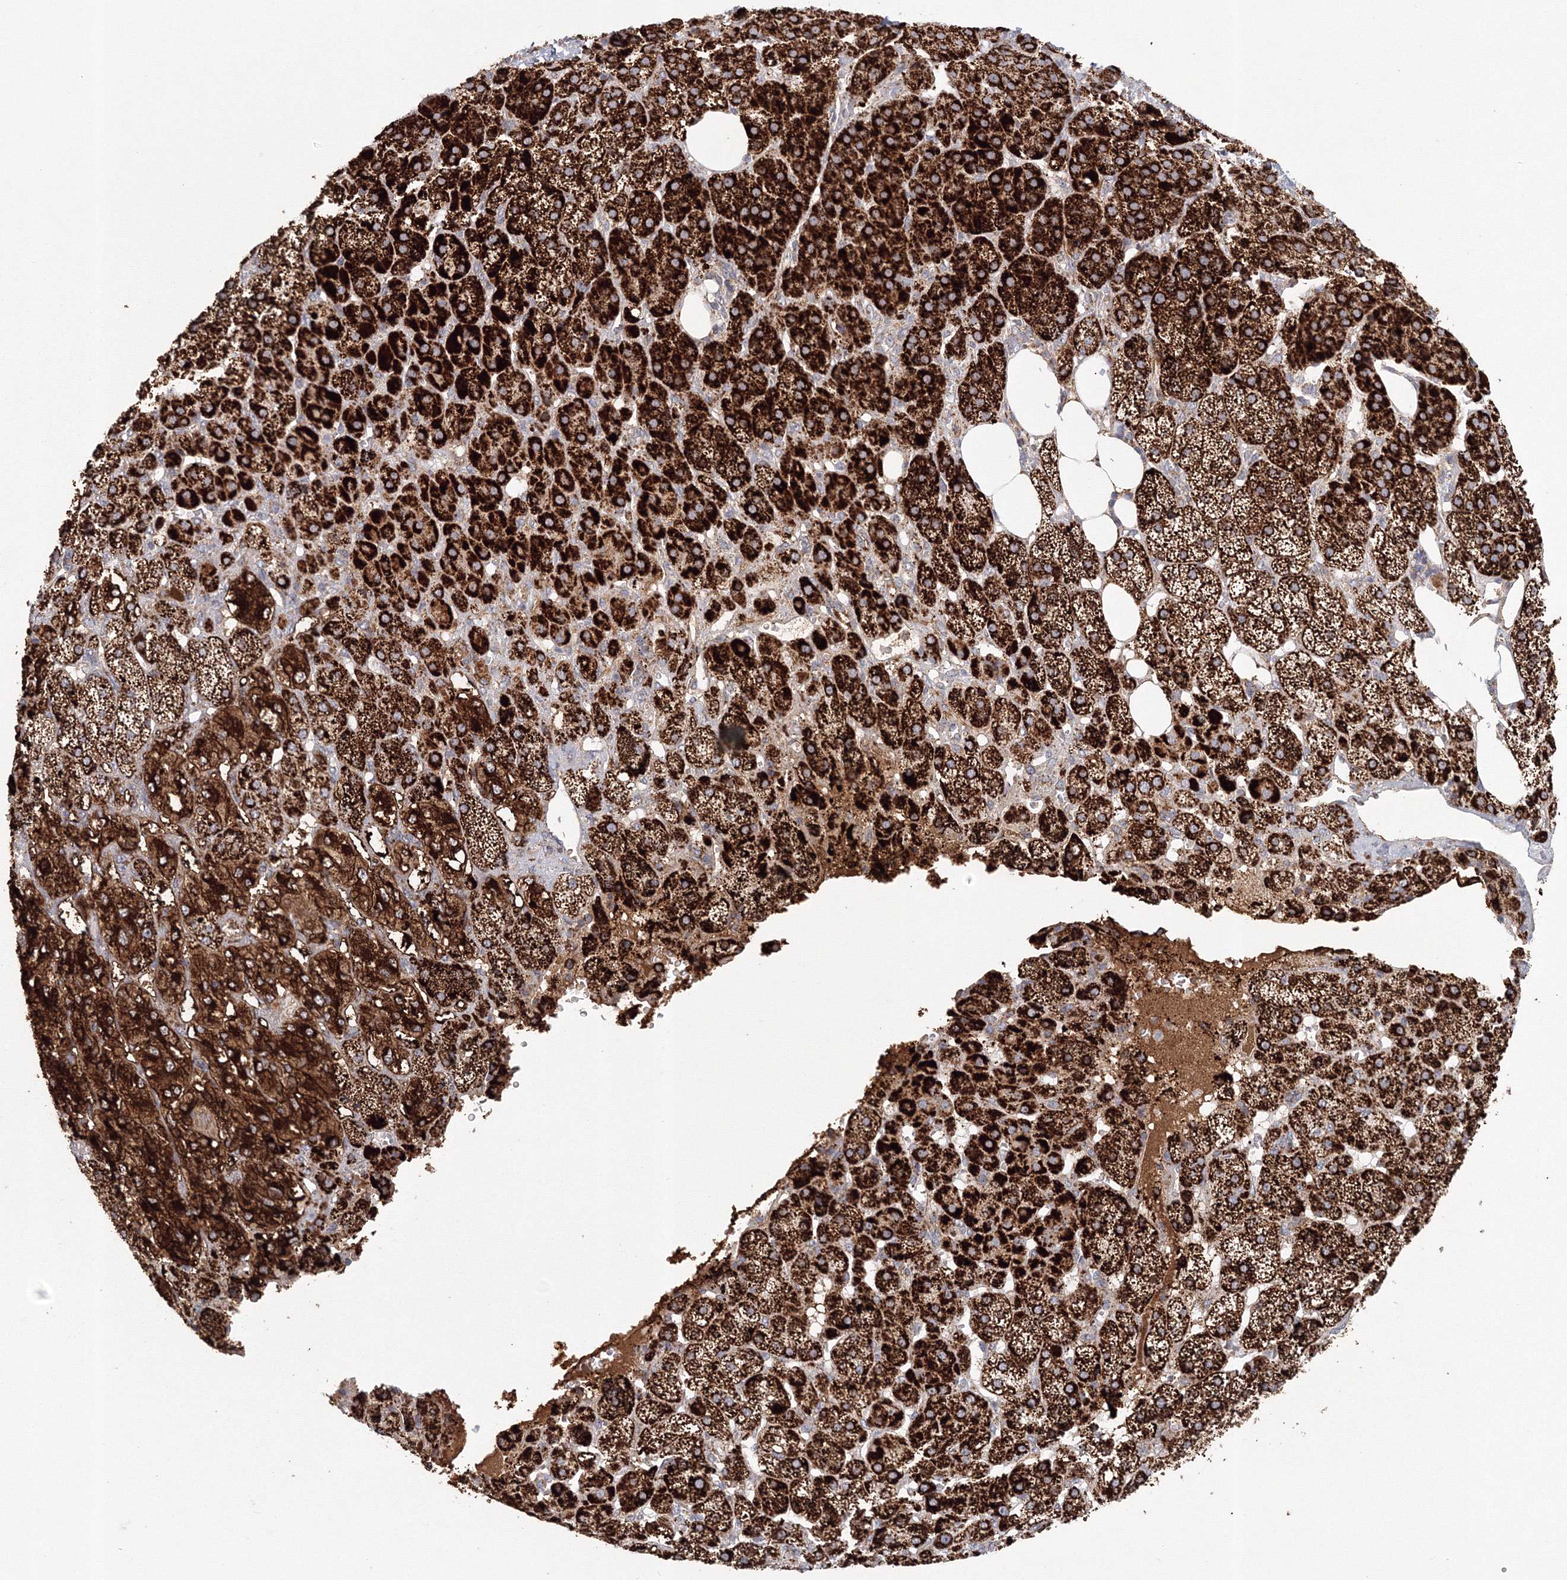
{"staining": {"intensity": "strong", "quantity": ">75%", "location": "cytoplasmic/membranous"}, "tissue": "adrenal gland", "cell_type": "Glandular cells", "image_type": "normal", "snomed": [{"axis": "morphology", "description": "Normal tissue, NOS"}, {"axis": "topography", "description": "Adrenal gland"}], "caption": "Immunohistochemical staining of unremarkable adrenal gland reveals strong cytoplasmic/membranous protein staining in about >75% of glandular cells. The protein of interest is shown in brown color, while the nuclei are stained blue.", "gene": "GRPEL1", "patient": {"sex": "female", "age": 57}}